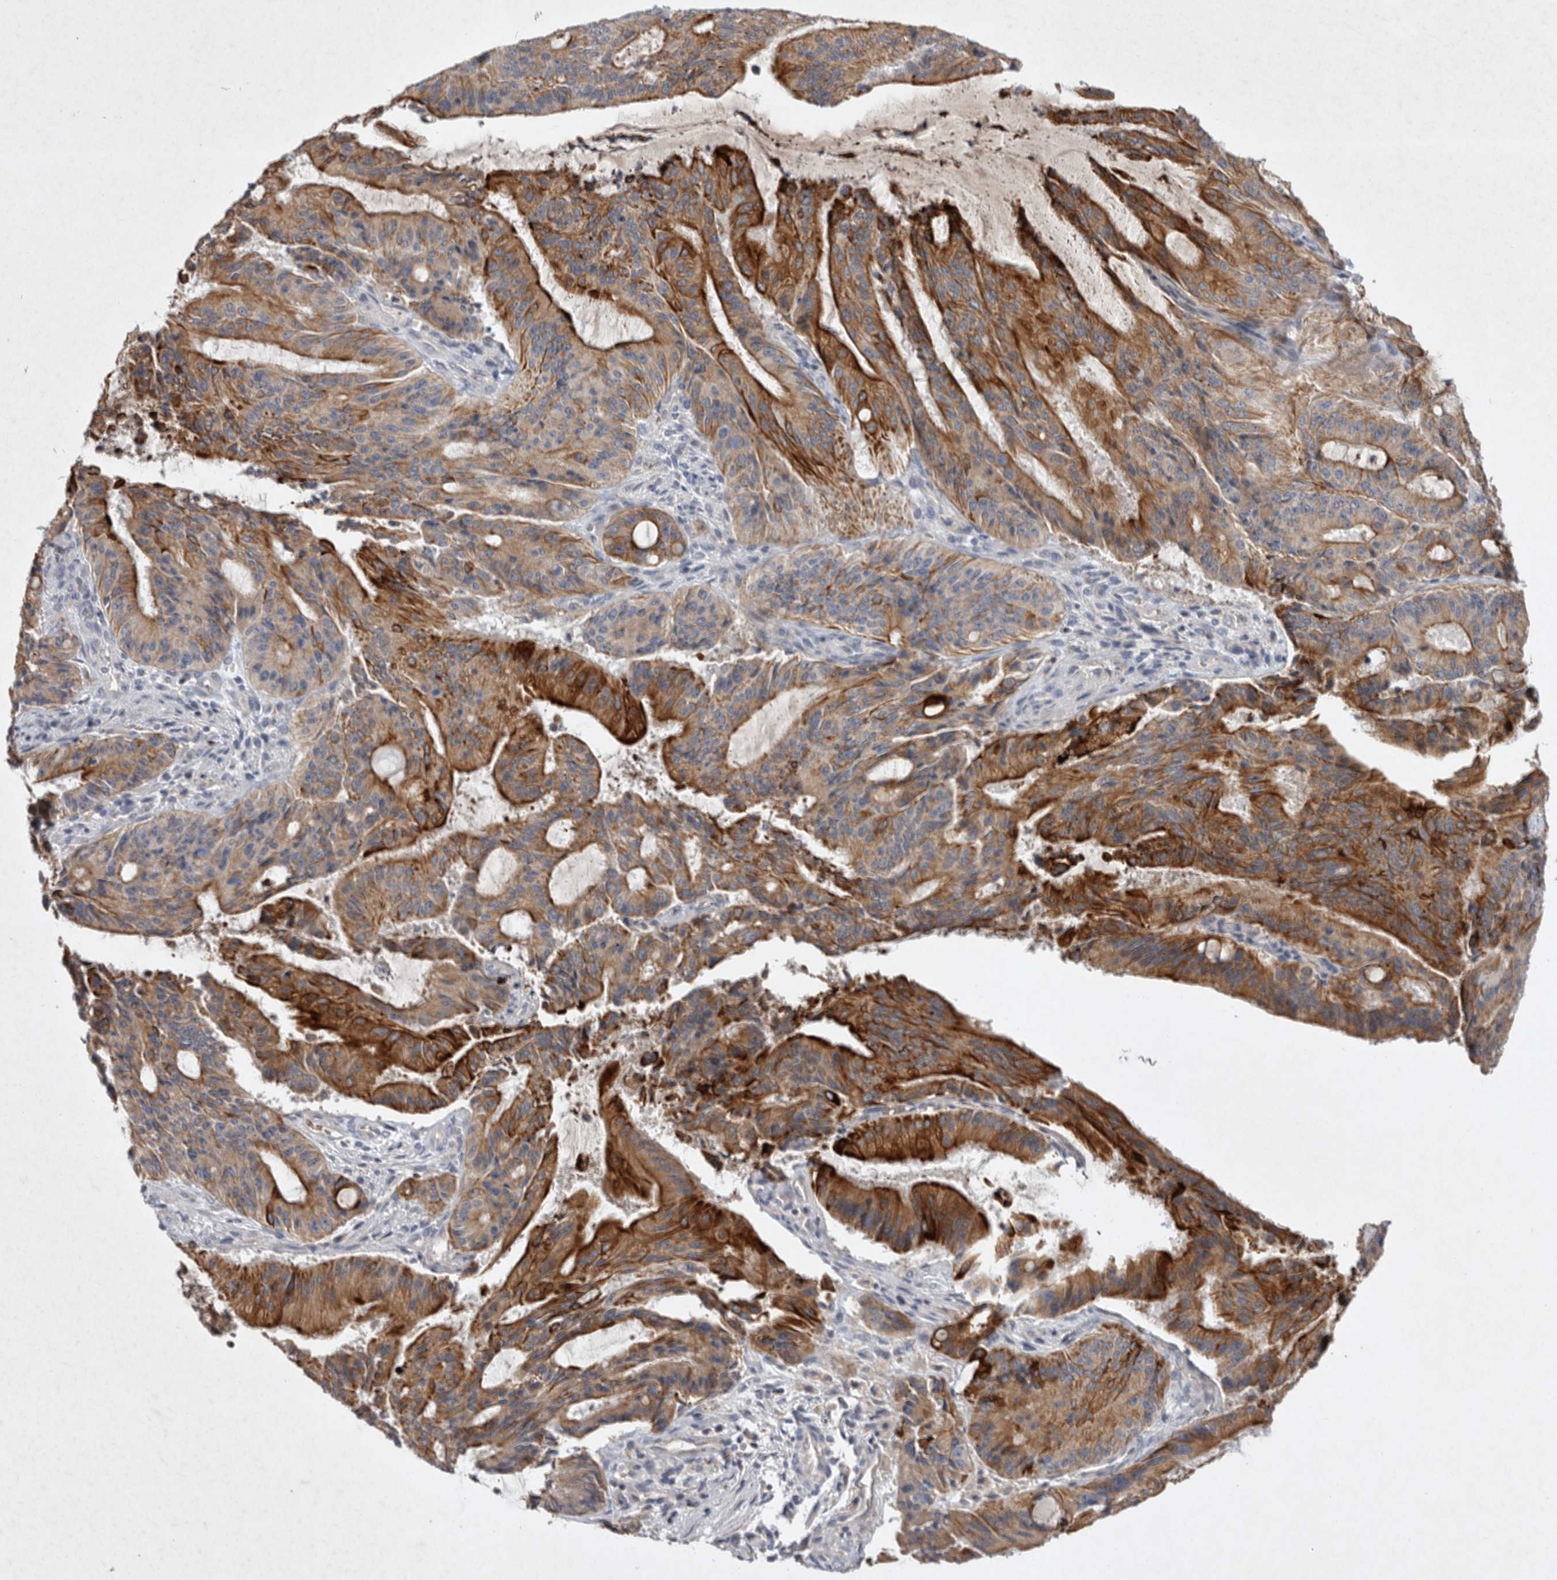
{"staining": {"intensity": "moderate", "quantity": "25%-75%", "location": "cytoplasmic/membranous"}, "tissue": "liver cancer", "cell_type": "Tumor cells", "image_type": "cancer", "snomed": [{"axis": "morphology", "description": "Normal tissue, NOS"}, {"axis": "morphology", "description": "Cholangiocarcinoma"}, {"axis": "topography", "description": "Liver"}, {"axis": "topography", "description": "Peripheral nerve tissue"}], "caption": "Liver cancer (cholangiocarcinoma) stained for a protein (brown) exhibits moderate cytoplasmic/membranous positive expression in about 25%-75% of tumor cells.", "gene": "TNFSF14", "patient": {"sex": "female", "age": 73}}